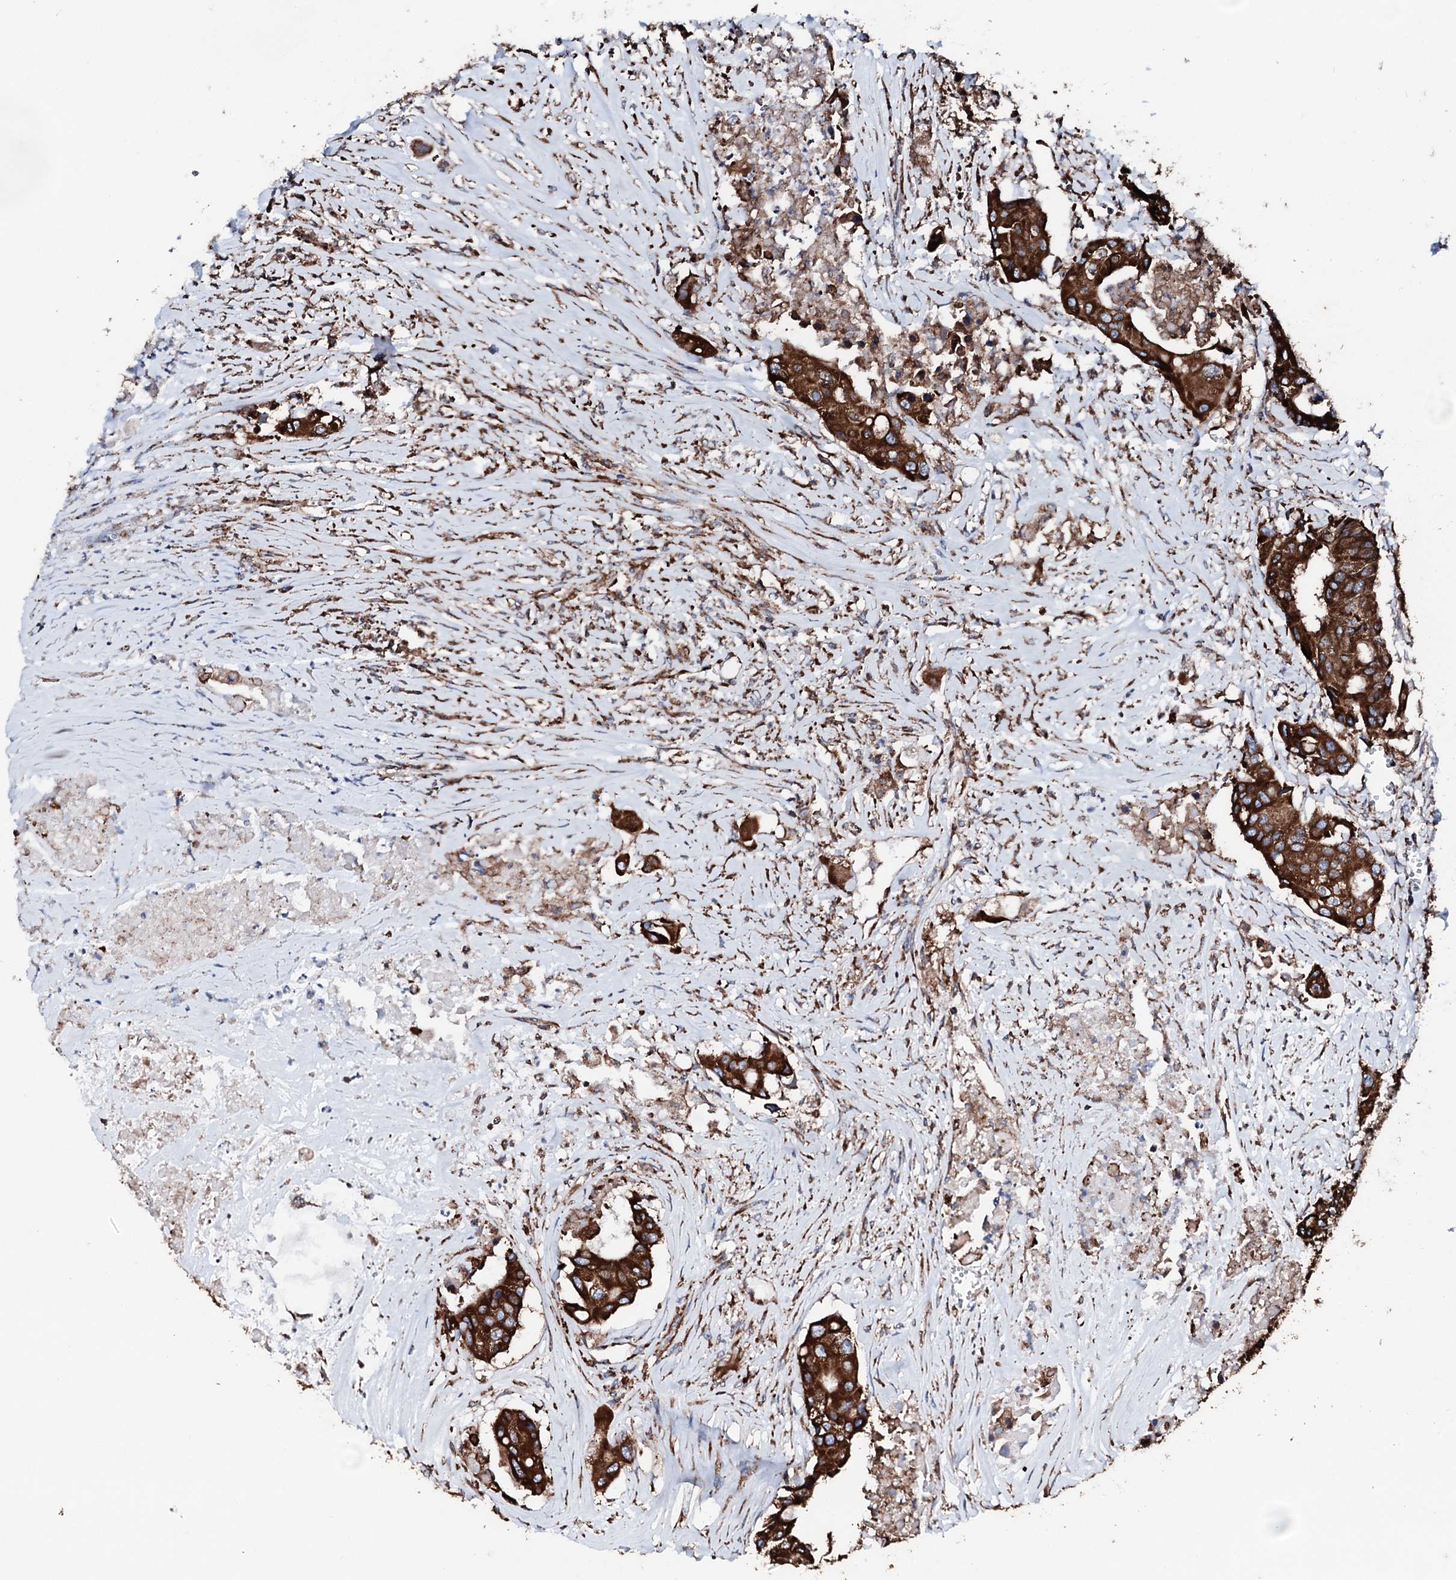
{"staining": {"intensity": "strong", "quantity": ">75%", "location": "cytoplasmic/membranous"}, "tissue": "colorectal cancer", "cell_type": "Tumor cells", "image_type": "cancer", "snomed": [{"axis": "morphology", "description": "Adenocarcinoma, NOS"}, {"axis": "topography", "description": "Colon"}], "caption": "A micrograph showing strong cytoplasmic/membranous staining in about >75% of tumor cells in colorectal adenocarcinoma, as visualized by brown immunohistochemical staining.", "gene": "AMDHD1", "patient": {"sex": "male", "age": 77}}